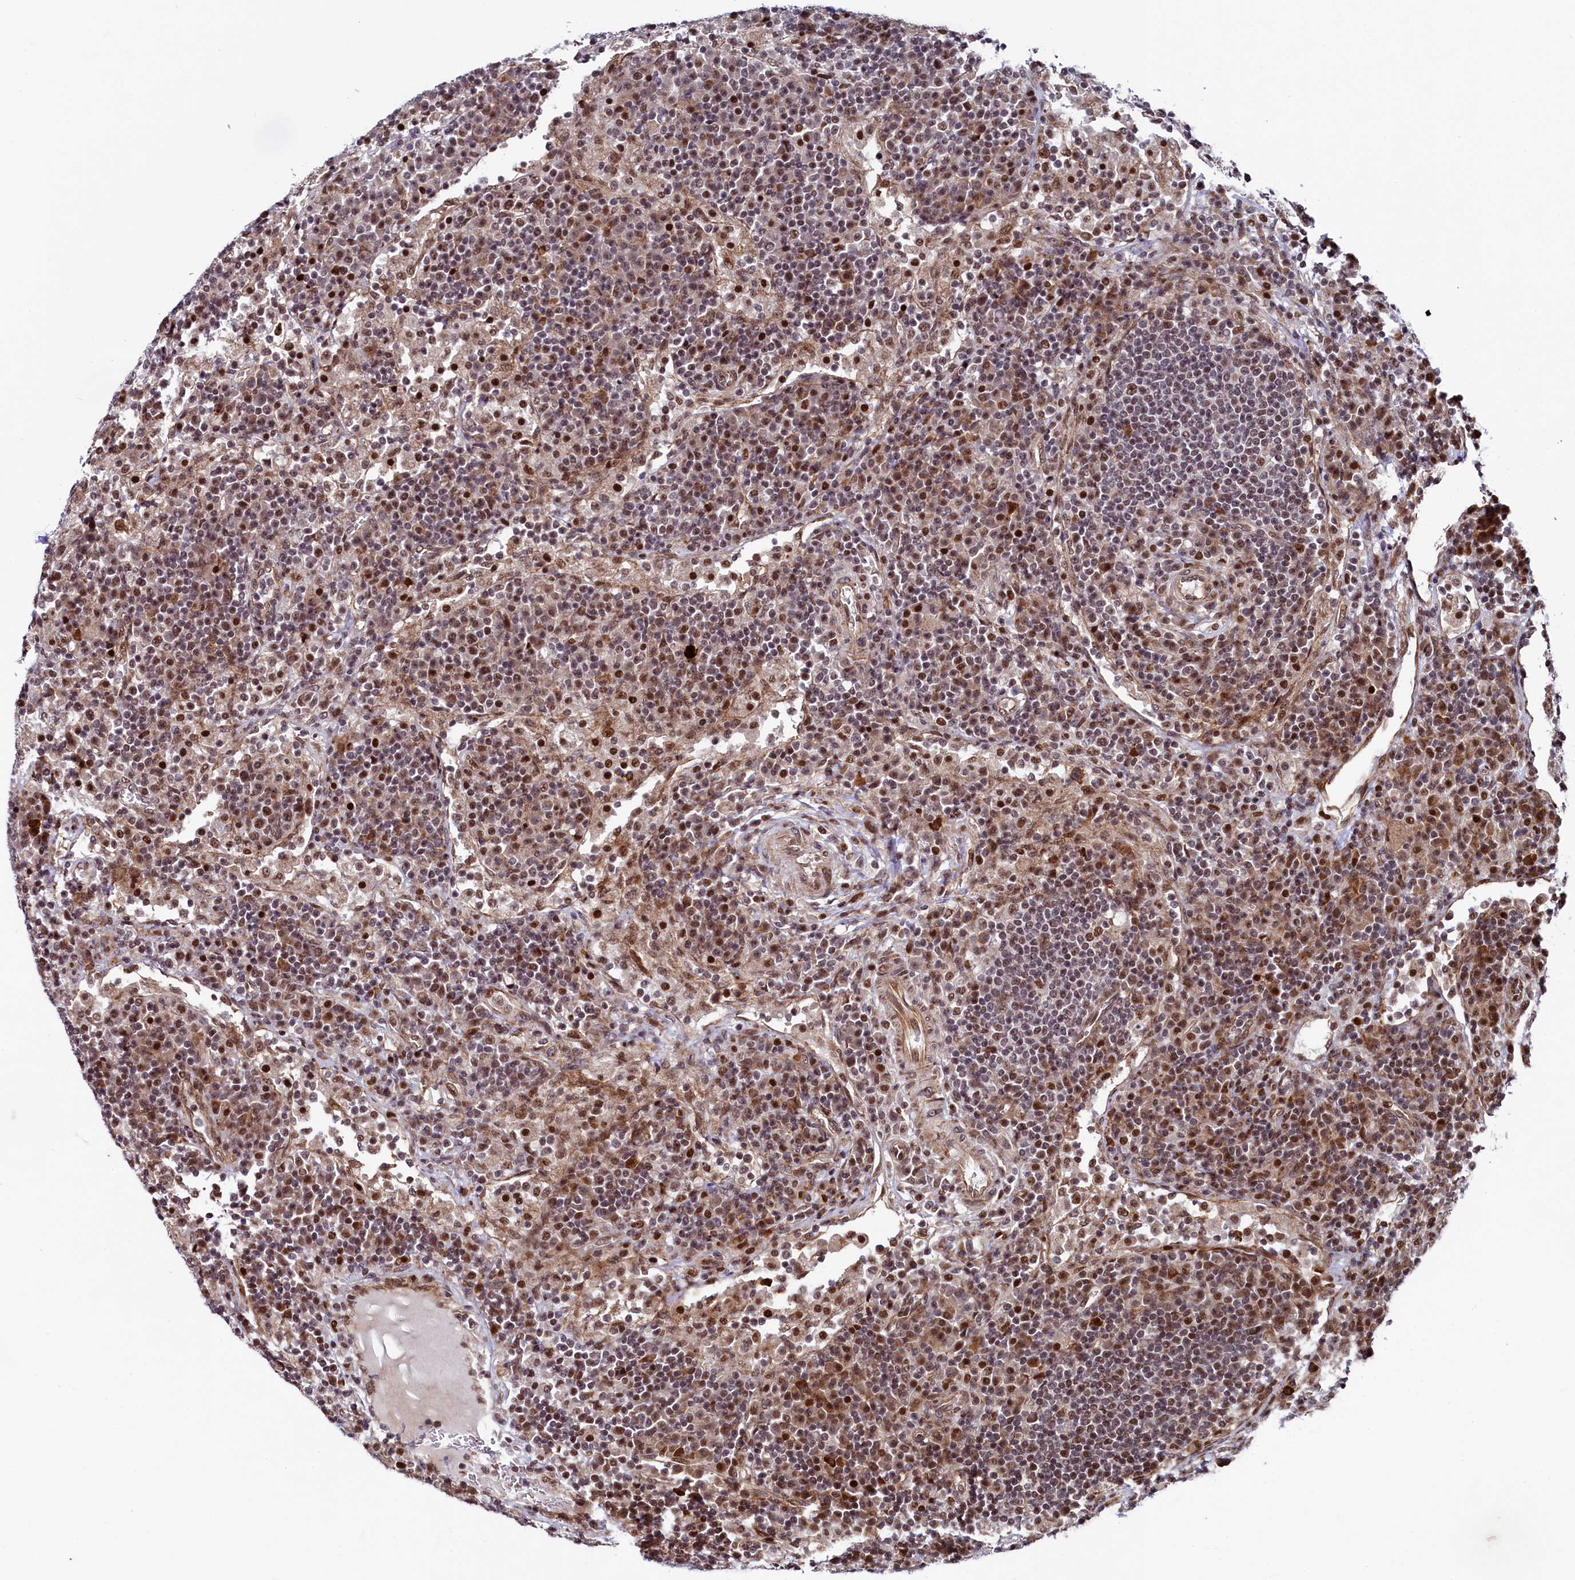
{"staining": {"intensity": "moderate", "quantity": "25%-75%", "location": "nuclear"}, "tissue": "lymph node", "cell_type": "Germinal center cells", "image_type": "normal", "snomed": [{"axis": "morphology", "description": "Normal tissue, NOS"}, {"axis": "topography", "description": "Lymph node"}], "caption": "Unremarkable lymph node reveals moderate nuclear staining in approximately 25%-75% of germinal center cells, visualized by immunohistochemistry.", "gene": "LEO1", "patient": {"sex": "female", "age": 53}}